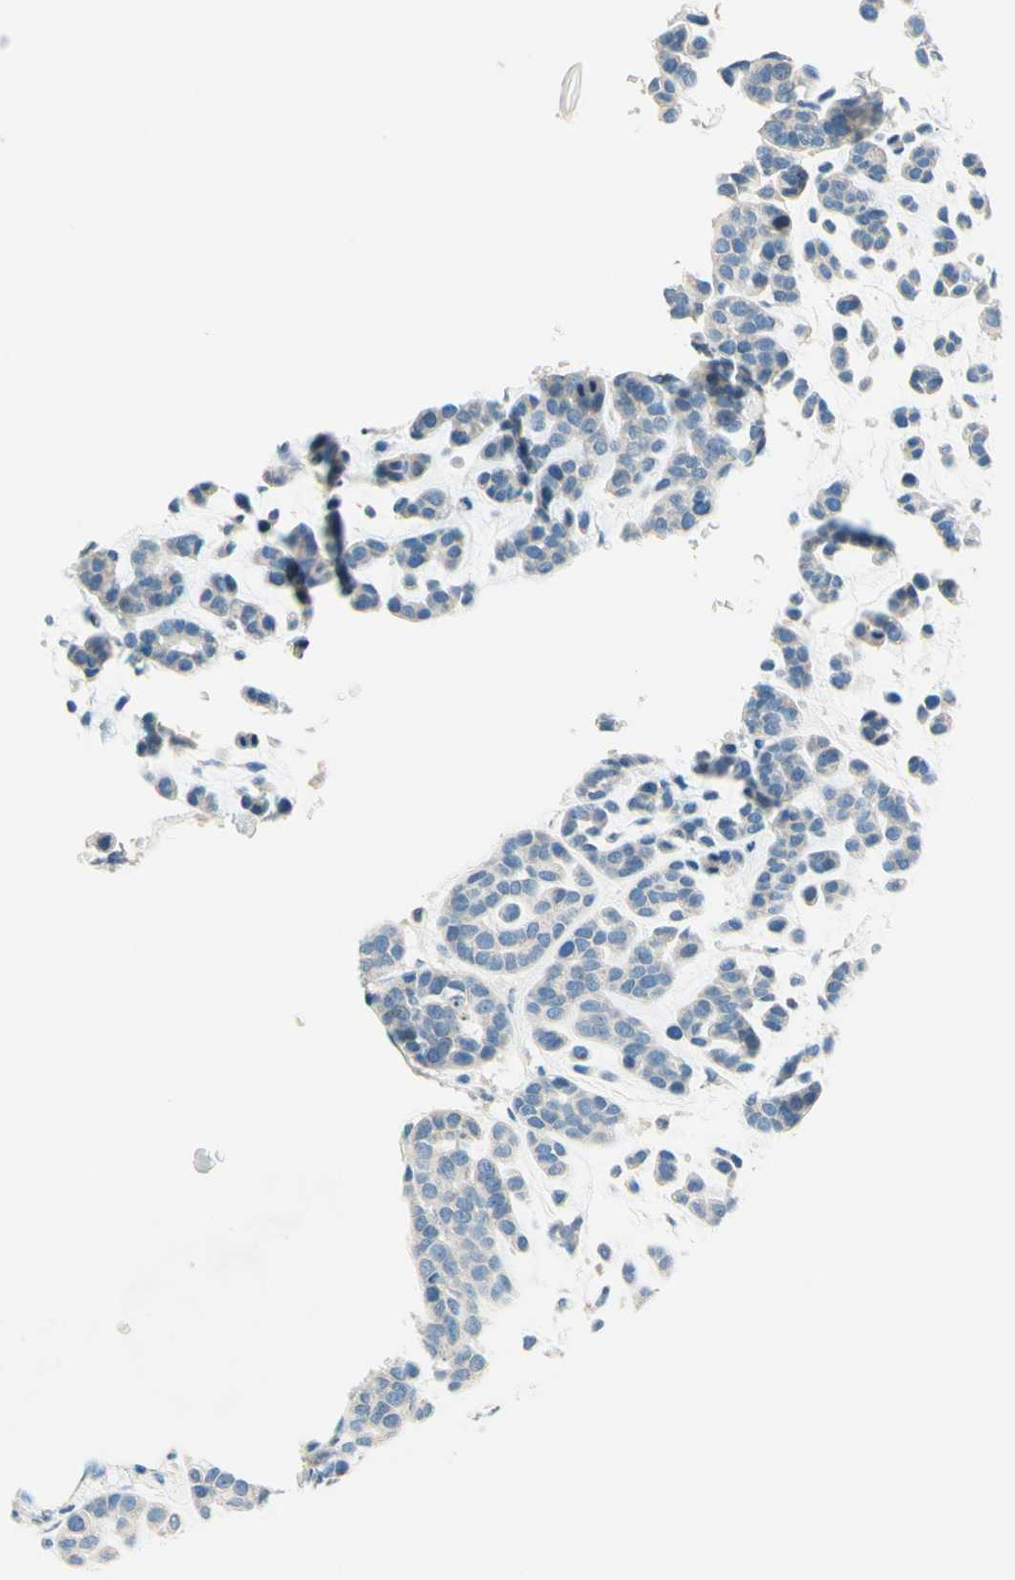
{"staining": {"intensity": "negative", "quantity": "none", "location": "none"}, "tissue": "head and neck cancer", "cell_type": "Tumor cells", "image_type": "cancer", "snomed": [{"axis": "morphology", "description": "Adenocarcinoma, NOS"}, {"axis": "morphology", "description": "Adenoma, NOS"}, {"axis": "topography", "description": "Head-Neck"}], "caption": "The photomicrograph demonstrates no significant expression in tumor cells of adenocarcinoma (head and neck).", "gene": "SIGLEC9", "patient": {"sex": "female", "age": 55}}